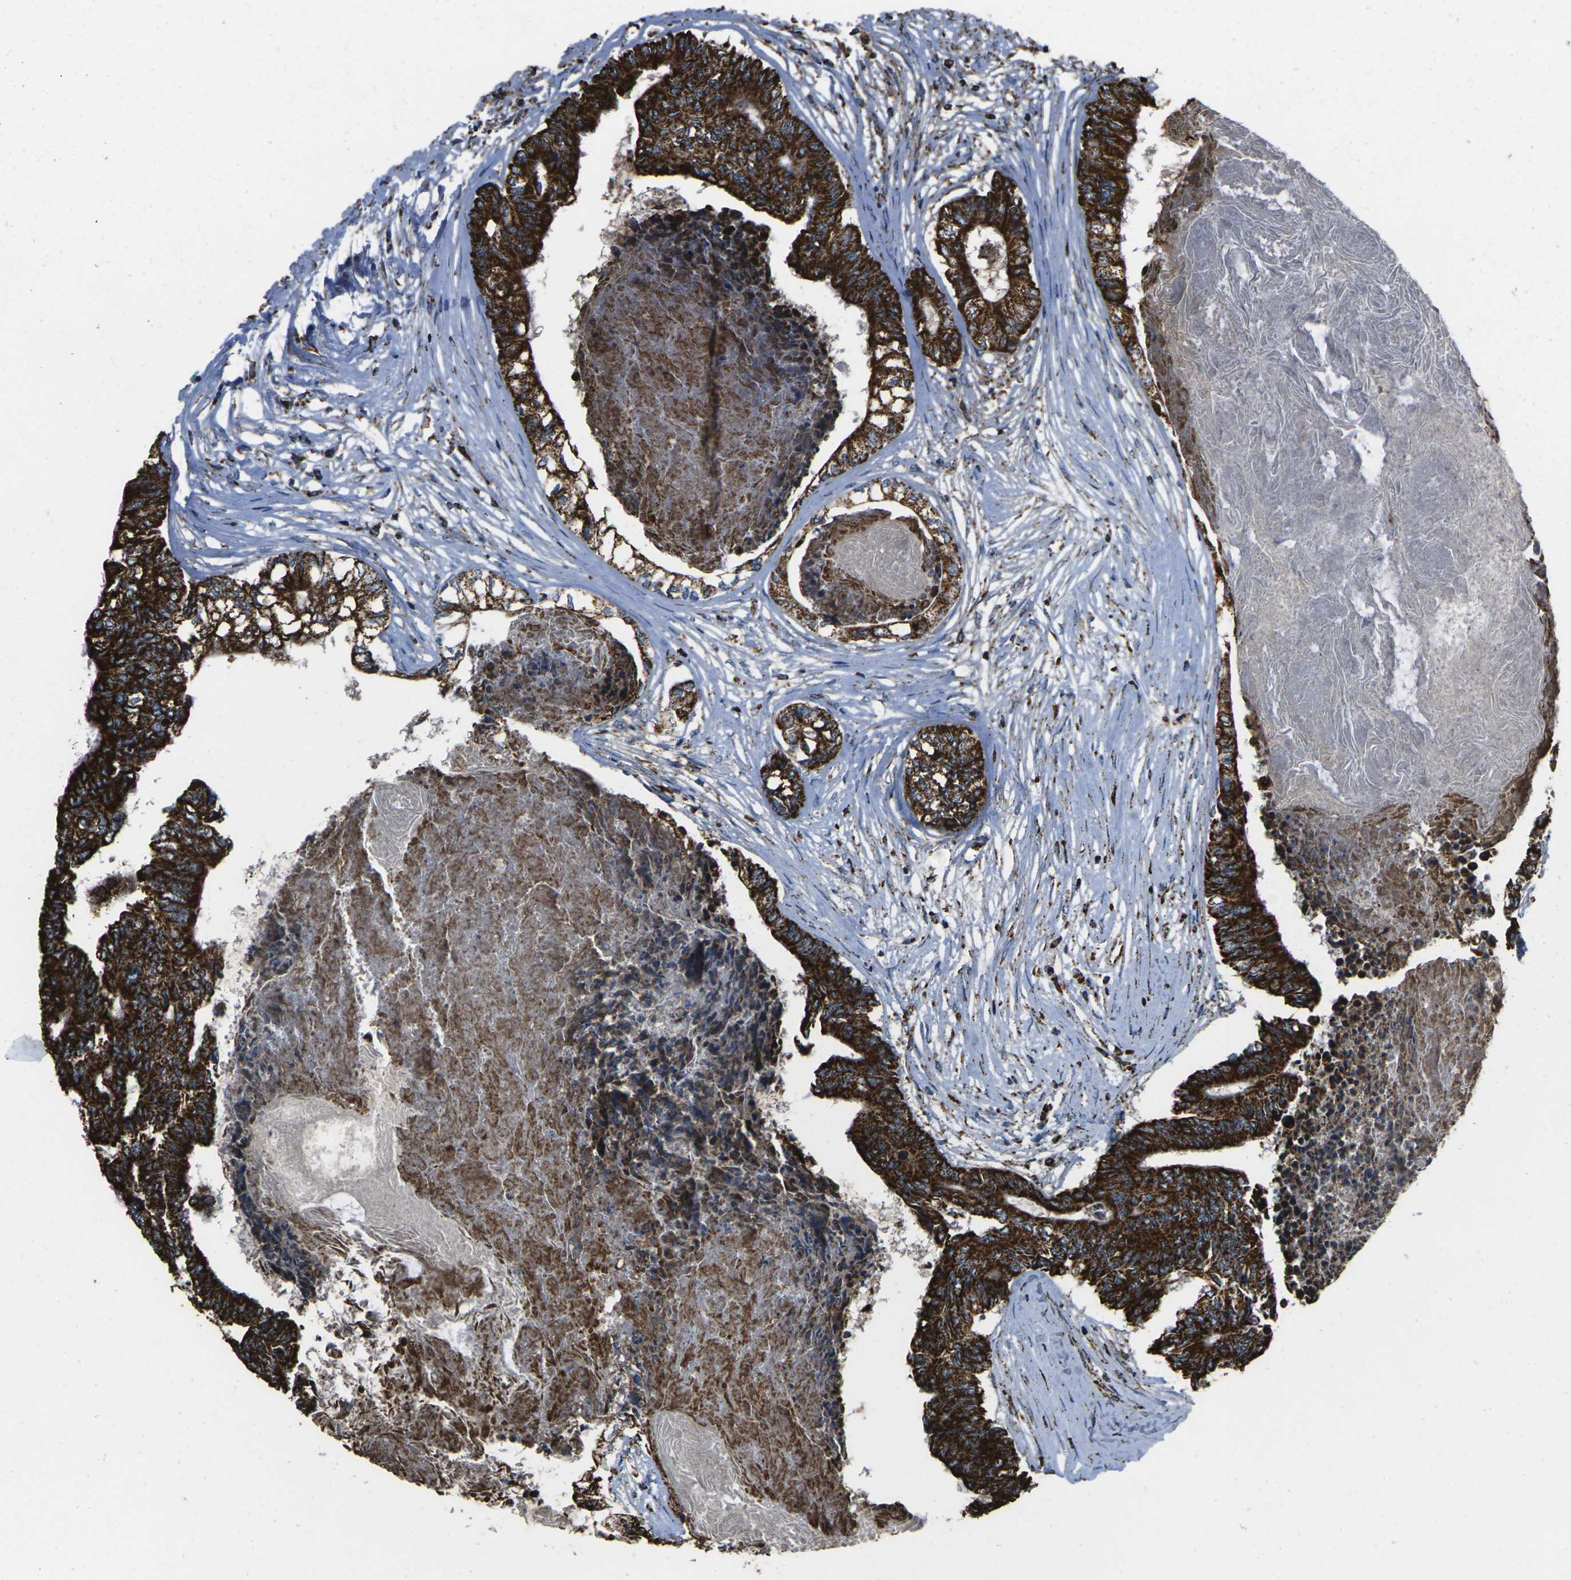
{"staining": {"intensity": "strong", "quantity": ">75%", "location": "cytoplasmic/membranous"}, "tissue": "colorectal cancer", "cell_type": "Tumor cells", "image_type": "cancer", "snomed": [{"axis": "morphology", "description": "Adenocarcinoma, NOS"}, {"axis": "topography", "description": "Rectum"}], "caption": "Tumor cells display strong cytoplasmic/membranous staining in about >75% of cells in colorectal adenocarcinoma. (Stains: DAB in brown, nuclei in blue, Microscopy: brightfield microscopy at high magnification).", "gene": "KLHL5", "patient": {"sex": "male", "age": 63}}